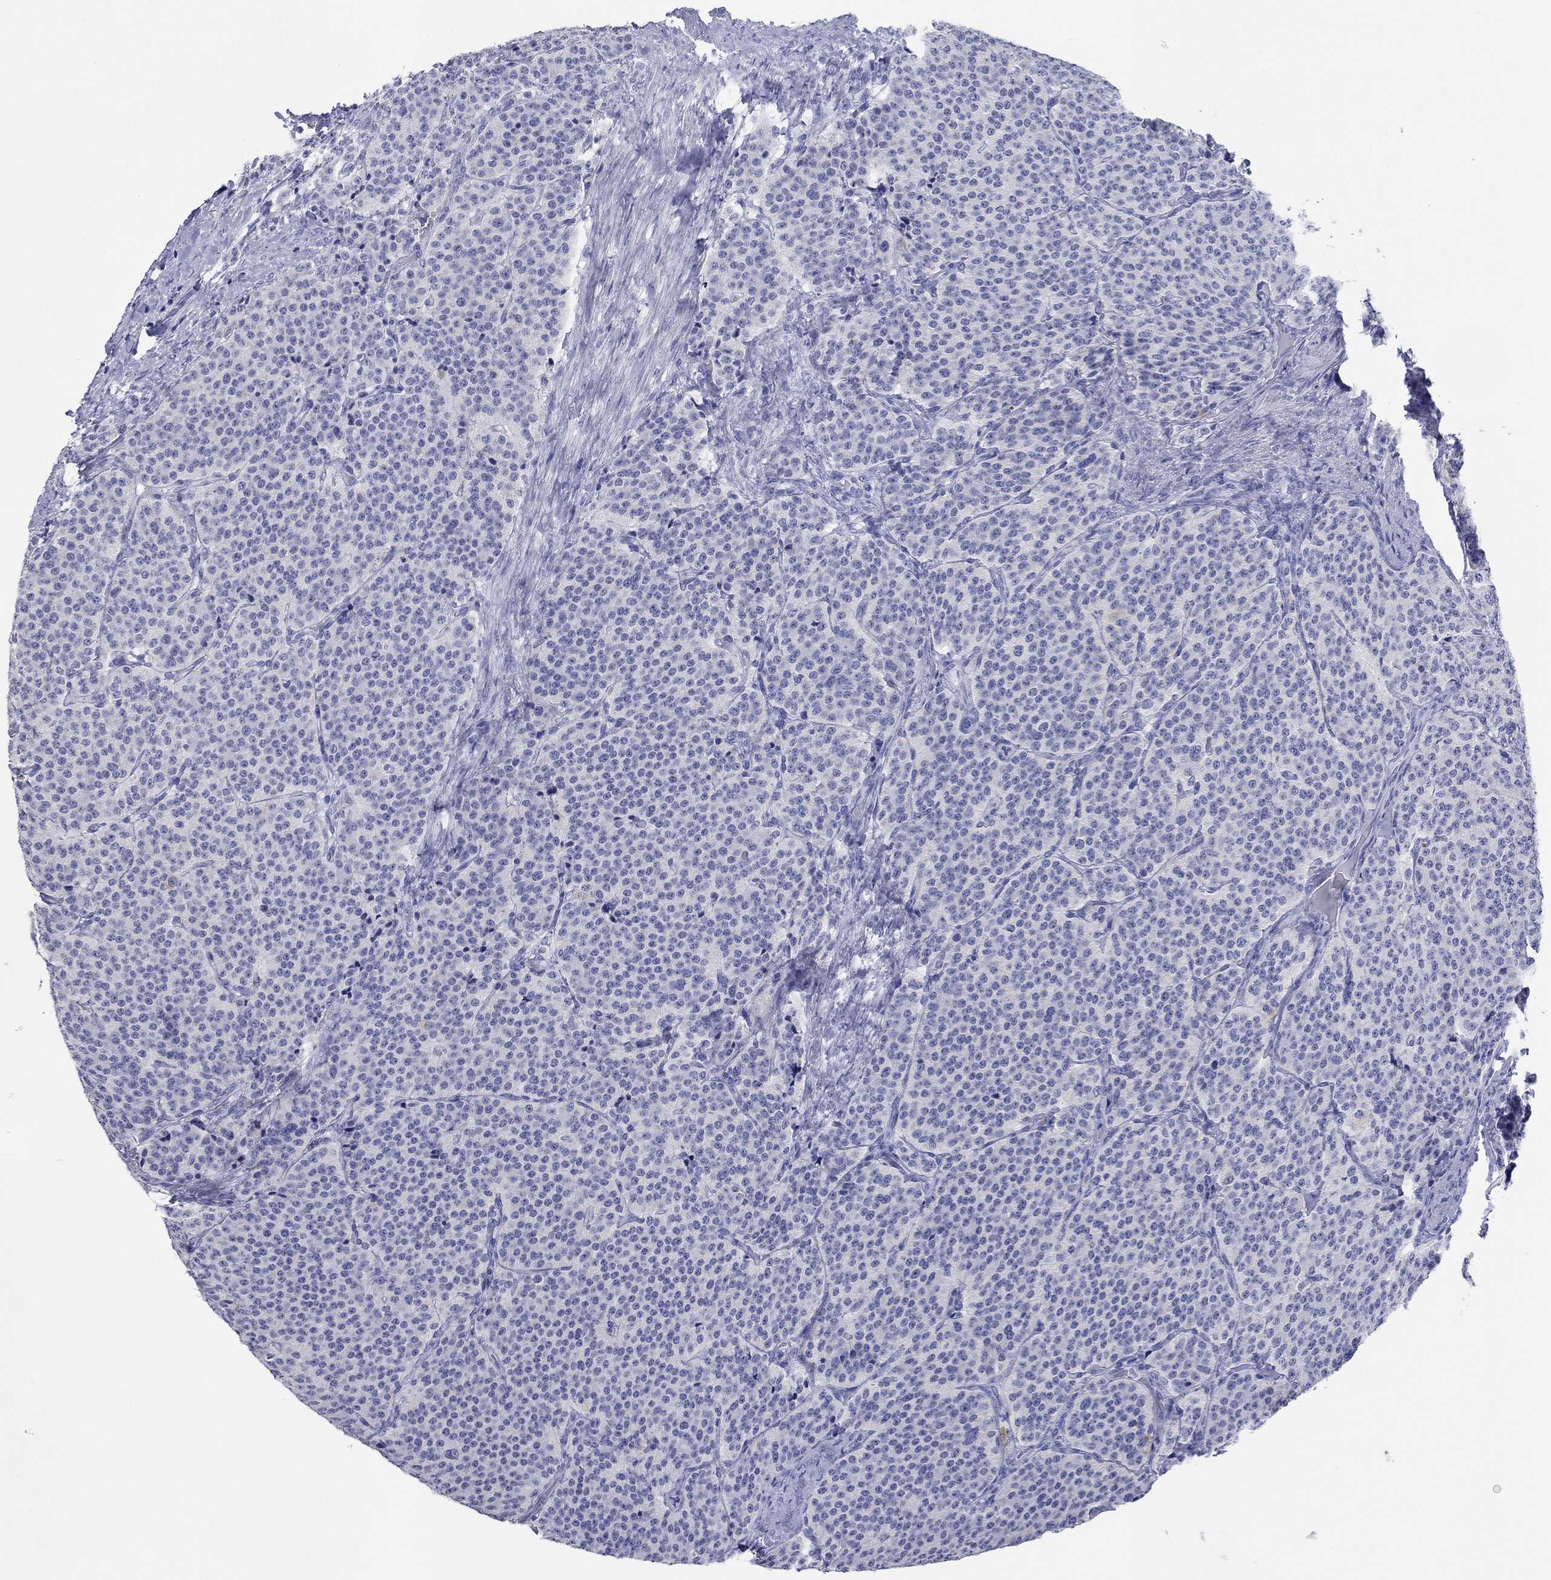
{"staining": {"intensity": "negative", "quantity": "none", "location": "none"}, "tissue": "carcinoid", "cell_type": "Tumor cells", "image_type": "cancer", "snomed": [{"axis": "morphology", "description": "Carcinoid, malignant, NOS"}, {"axis": "topography", "description": "Small intestine"}], "caption": "Immunohistochemistry (IHC) of human carcinoid shows no staining in tumor cells.", "gene": "PDYN", "patient": {"sex": "female", "age": 58}}